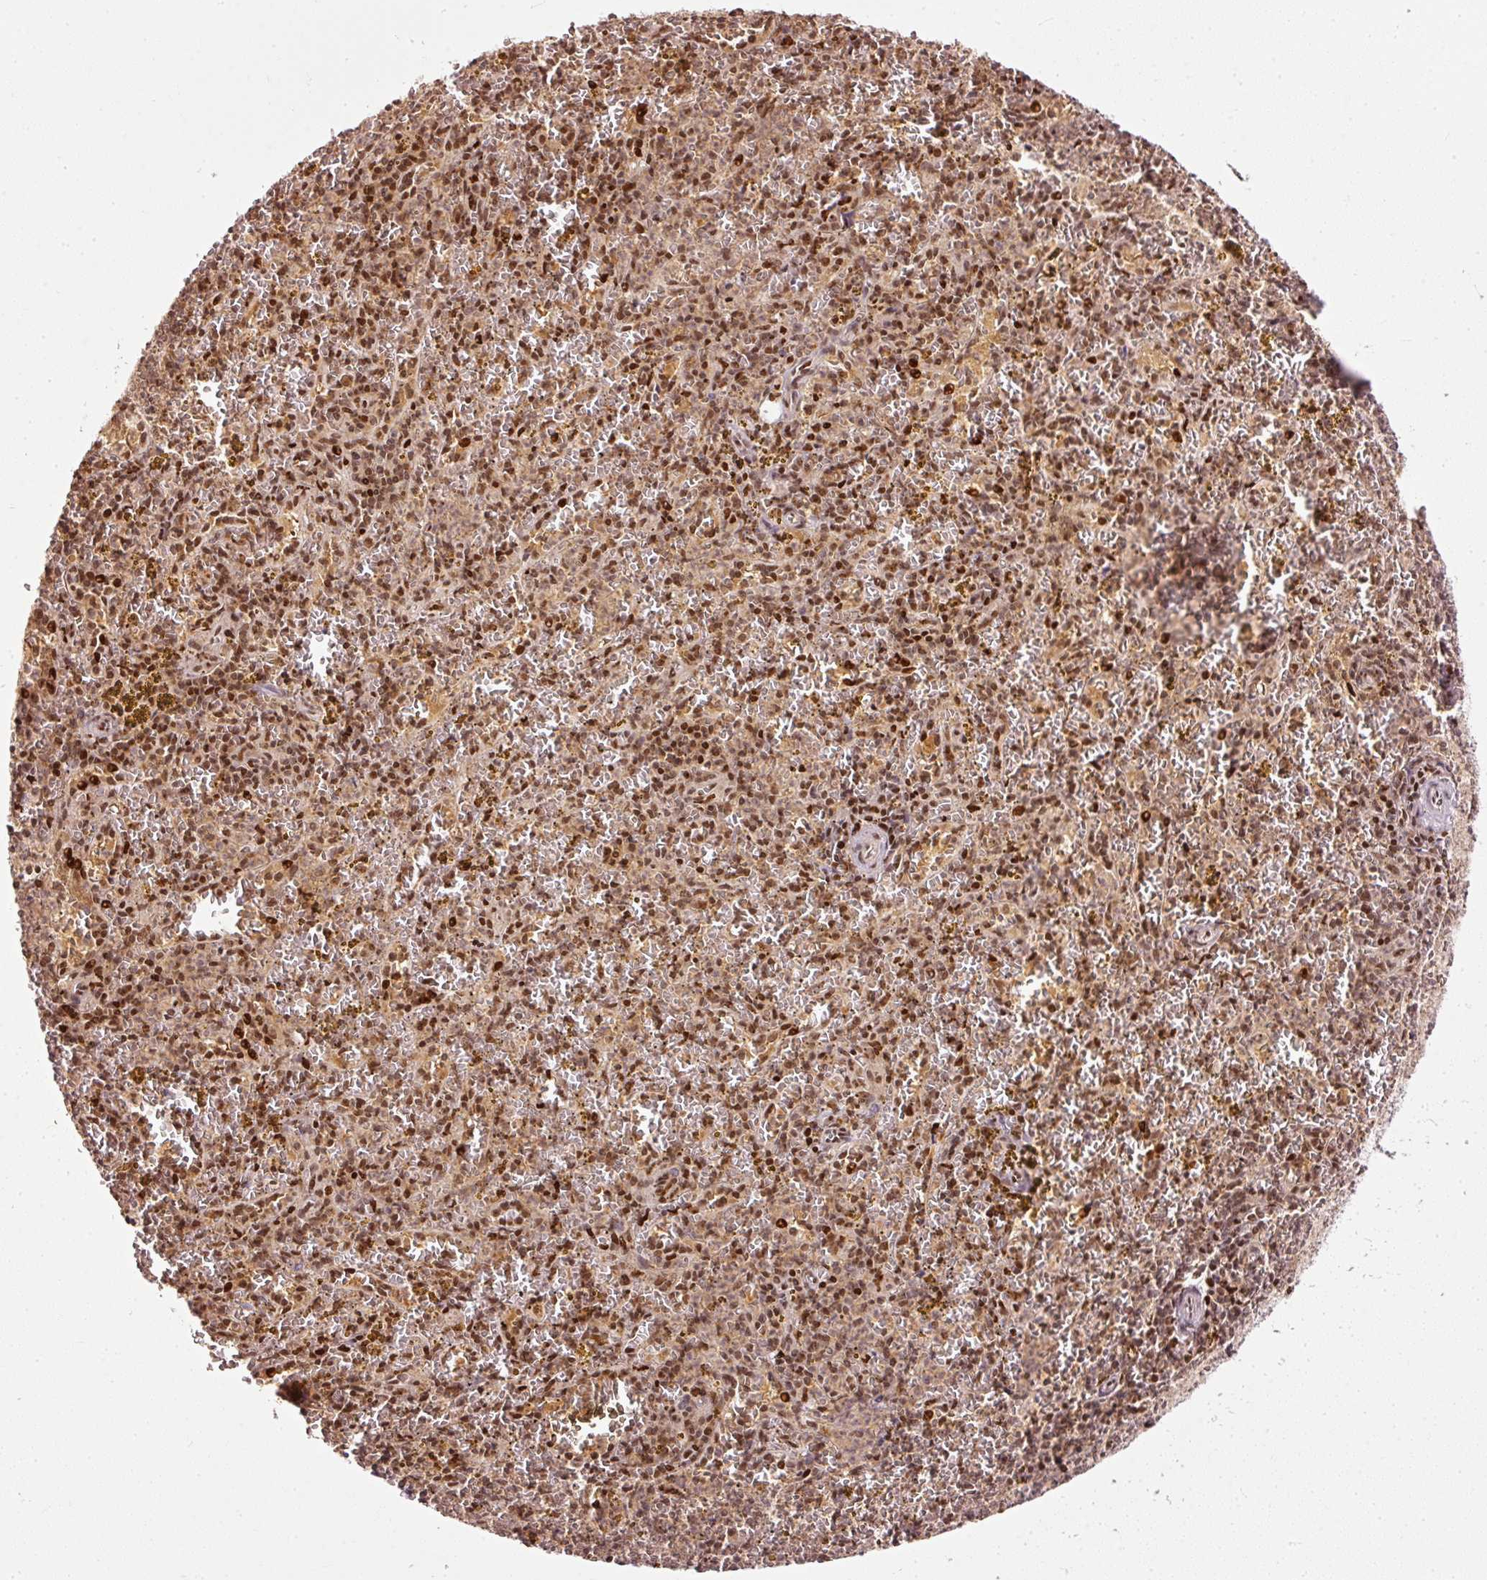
{"staining": {"intensity": "moderate", "quantity": "25%-75%", "location": "cytoplasmic/membranous,nuclear"}, "tissue": "spleen", "cell_type": "Cells in red pulp", "image_type": "normal", "snomed": [{"axis": "morphology", "description": "Normal tissue, NOS"}, {"axis": "topography", "description": "Spleen"}], "caption": "Cells in red pulp reveal medium levels of moderate cytoplasmic/membranous,nuclear expression in about 25%-75% of cells in normal human spleen. (DAB IHC with brightfield microscopy, high magnification).", "gene": "ZNF778", "patient": {"sex": "male", "age": 57}}